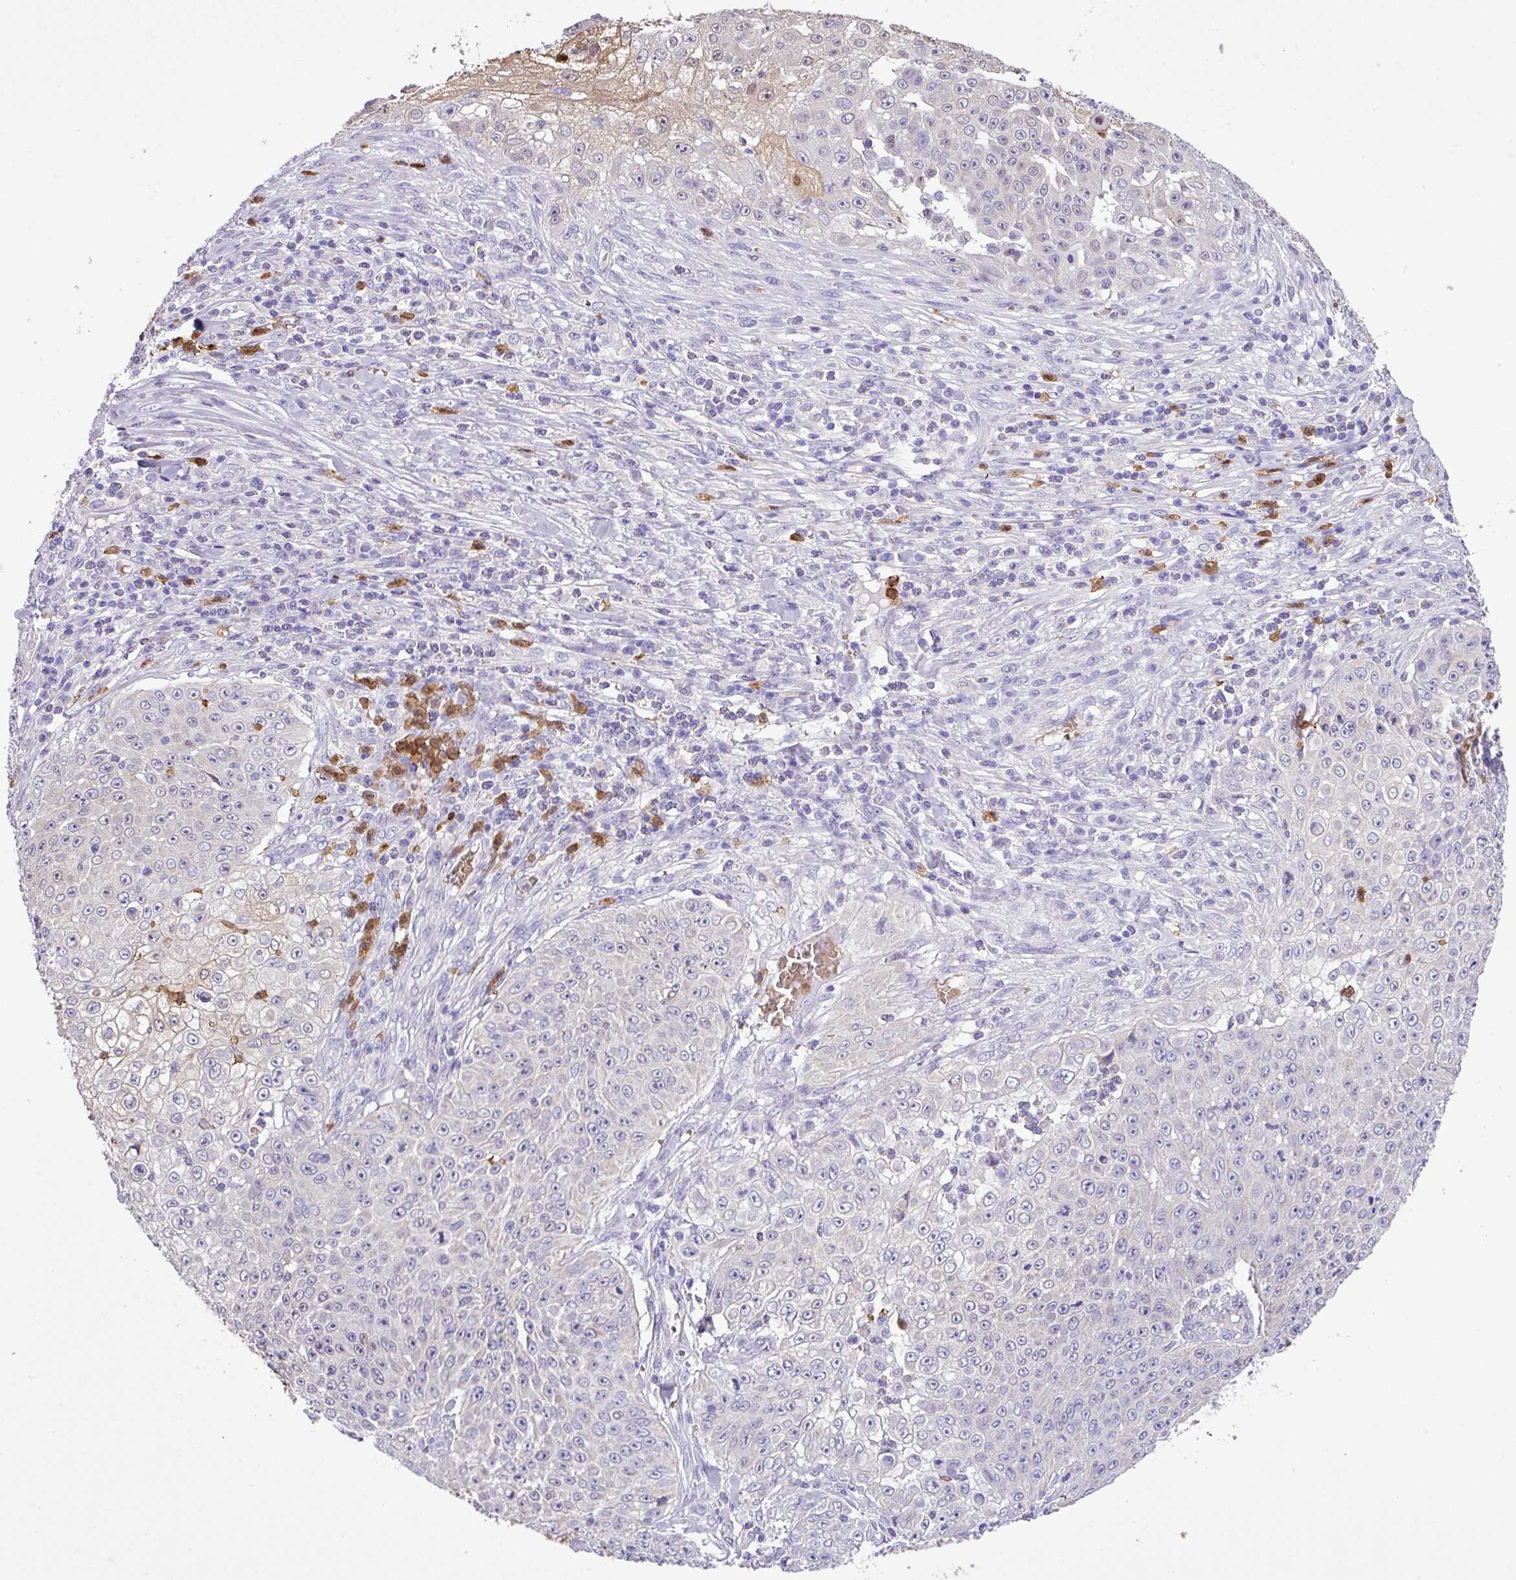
{"staining": {"intensity": "negative", "quantity": "none", "location": "none"}, "tissue": "skin cancer", "cell_type": "Tumor cells", "image_type": "cancer", "snomed": [{"axis": "morphology", "description": "Squamous cell carcinoma, NOS"}, {"axis": "topography", "description": "Skin"}], "caption": "Immunohistochemistry of human skin cancer (squamous cell carcinoma) shows no positivity in tumor cells.", "gene": "MGAT4B", "patient": {"sex": "male", "age": 24}}